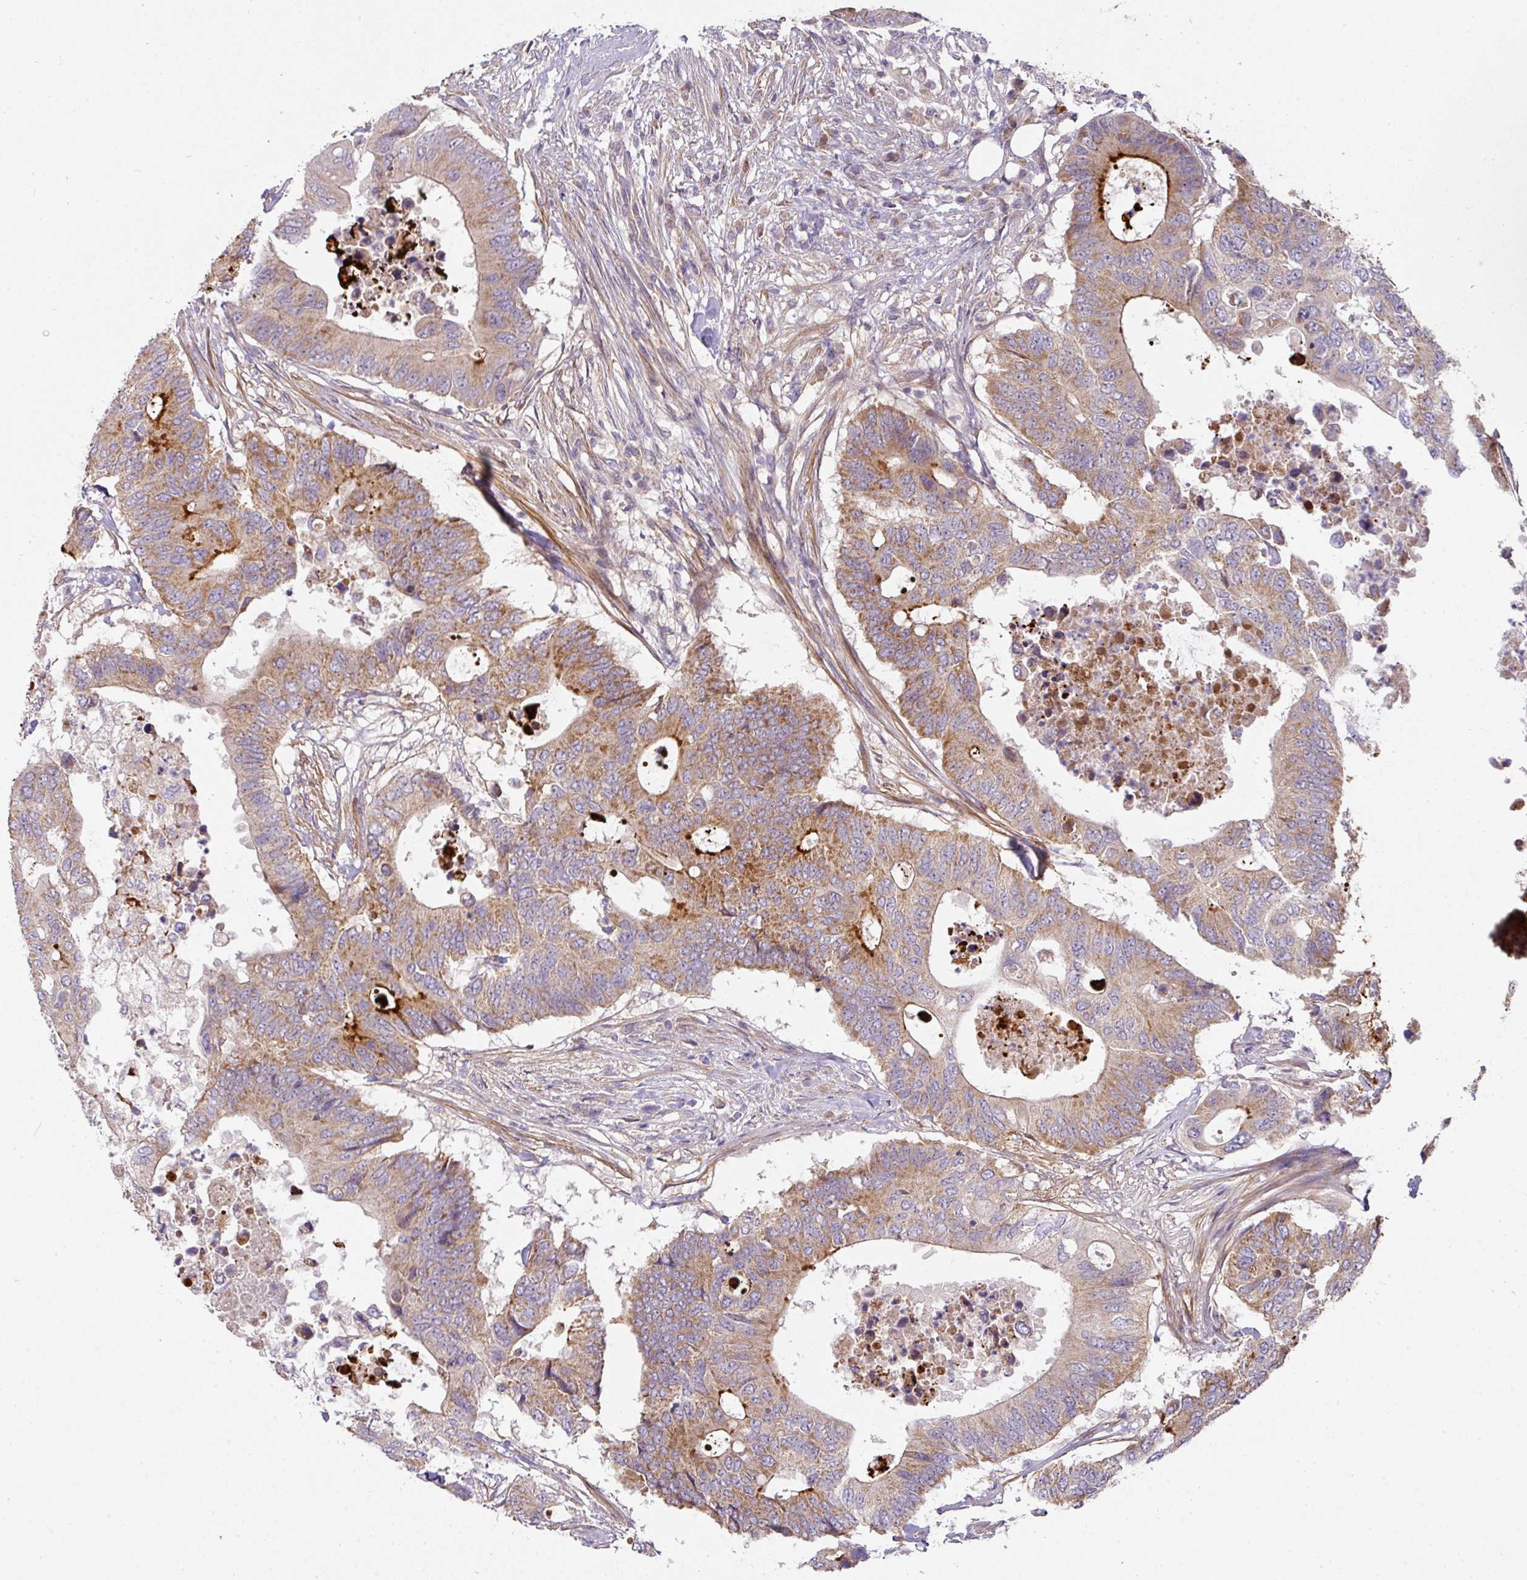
{"staining": {"intensity": "moderate", "quantity": ">75%", "location": "cytoplasmic/membranous"}, "tissue": "colorectal cancer", "cell_type": "Tumor cells", "image_type": "cancer", "snomed": [{"axis": "morphology", "description": "Adenocarcinoma, NOS"}, {"axis": "topography", "description": "Colon"}], "caption": "Colorectal adenocarcinoma tissue shows moderate cytoplasmic/membranous staining in about >75% of tumor cells", "gene": "STK35", "patient": {"sex": "male", "age": 71}}